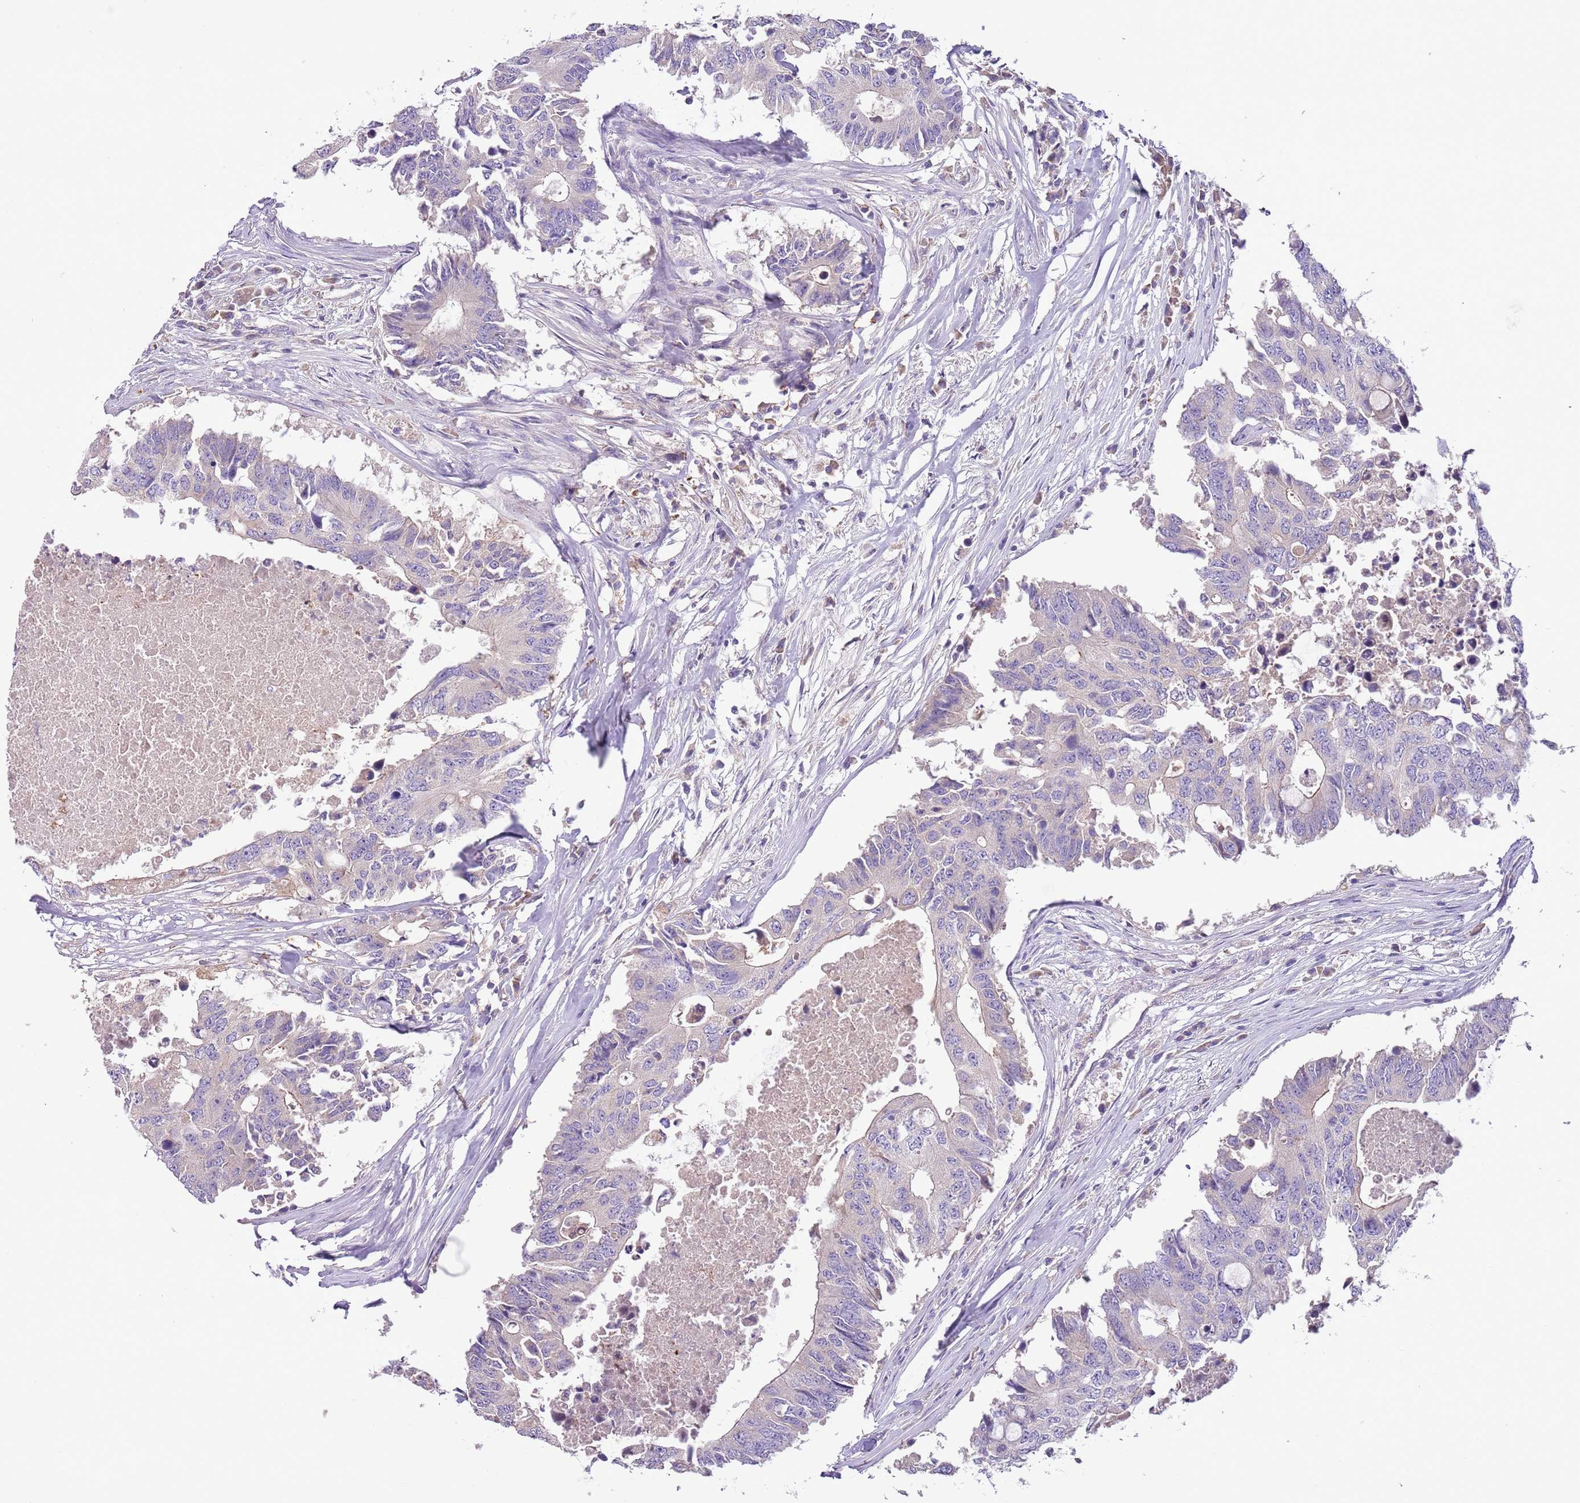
{"staining": {"intensity": "negative", "quantity": "none", "location": "none"}, "tissue": "colorectal cancer", "cell_type": "Tumor cells", "image_type": "cancer", "snomed": [{"axis": "morphology", "description": "Adenocarcinoma, NOS"}, {"axis": "topography", "description": "Colon"}], "caption": "A histopathology image of colorectal cancer stained for a protein demonstrates no brown staining in tumor cells.", "gene": "HES3", "patient": {"sex": "male", "age": 71}}